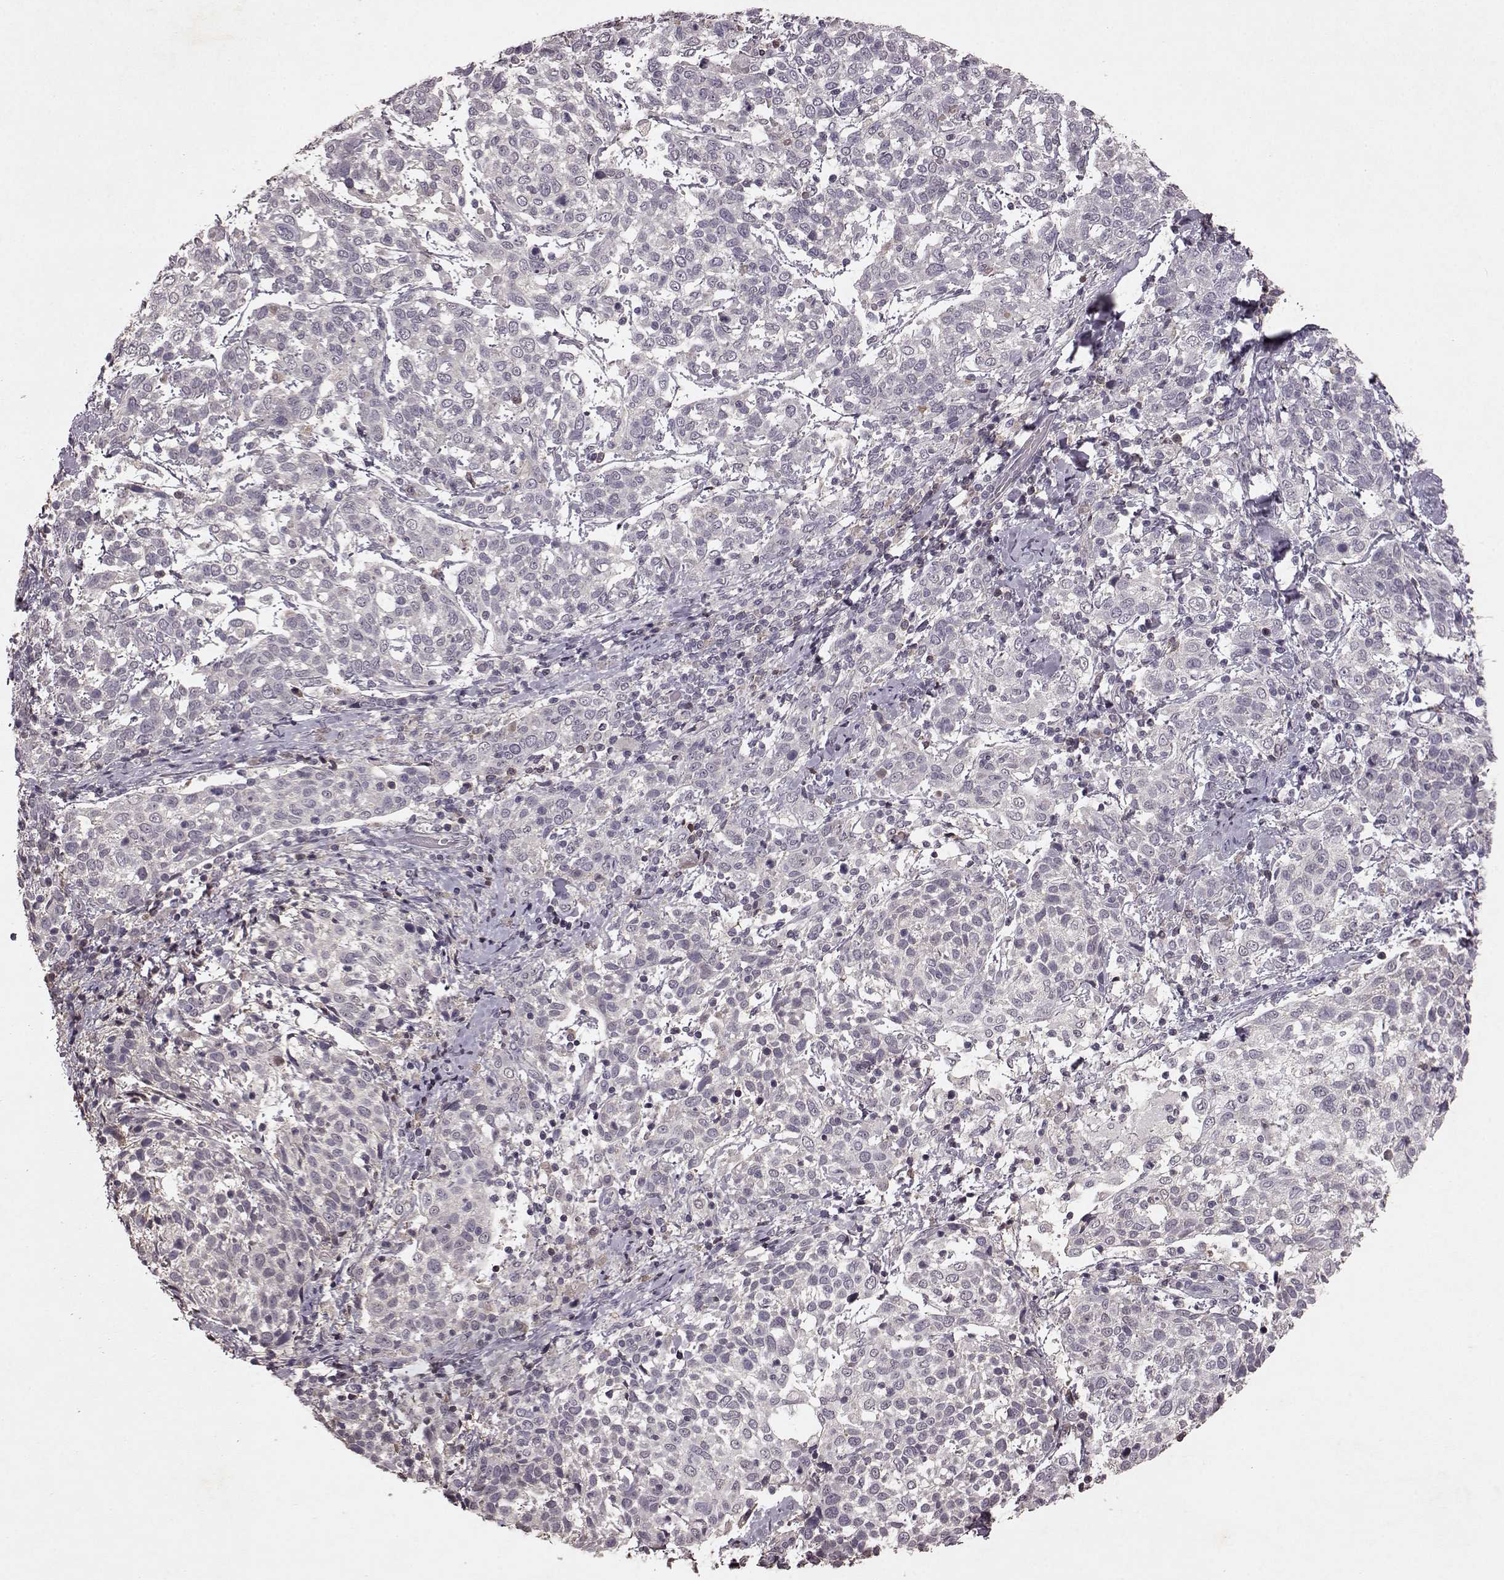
{"staining": {"intensity": "negative", "quantity": "none", "location": "none"}, "tissue": "cervical cancer", "cell_type": "Tumor cells", "image_type": "cancer", "snomed": [{"axis": "morphology", "description": "Squamous cell carcinoma, NOS"}, {"axis": "topography", "description": "Cervix"}], "caption": "High magnification brightfield microscopy of cervical squamous cell carcinoma stained with DAB (brown) and counterstained with hematoxylin (blue): tumor cells show no significant staining. (DAB immunohistochemistry (IHC), high magnification).", "gene": "FRRS1L", "patient": {"sex": "female", "age": 61}}